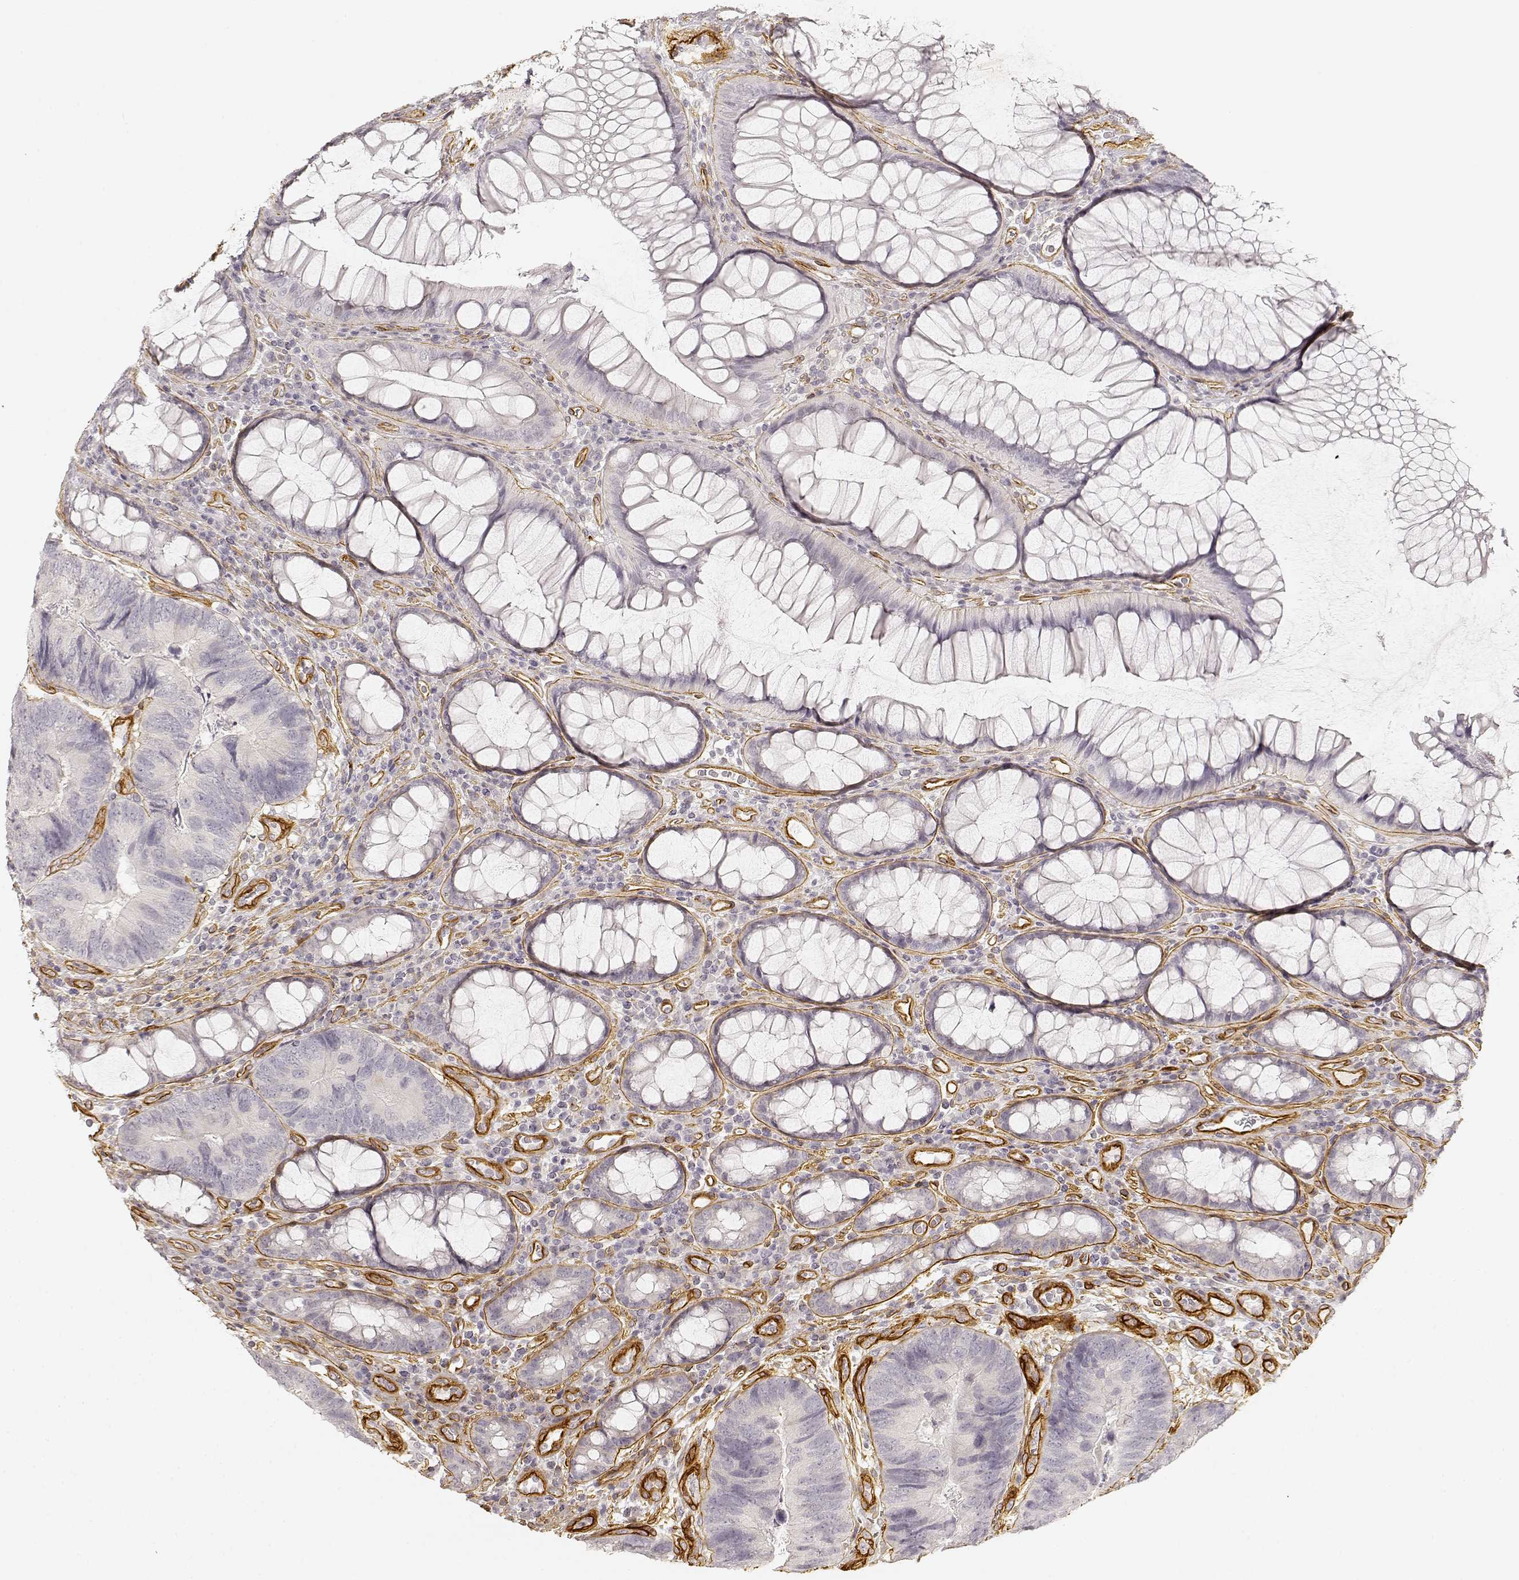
{"staining": {"intensity": "negative", "quantity": "none", "location": "none"}, "tissue": "colorectal cancer", "cell_type": "Tumor cells", "image_type": "cancer", "snomed": [{"axis": "morphology", "description": "Adenocarcinoma, NOS"}, {"axis": "topography", "description": "Colon"}], "caption": "Immunohistochemistry (IHC) image of neoplastic tissue: colorectal adenocarcinoma stained with DAB (3,3'-diaminobenzidine) displays no significant protein staining in tumor cells.", "gene": "LAMA4", "patient": {"sex": "female", "age": 67}}